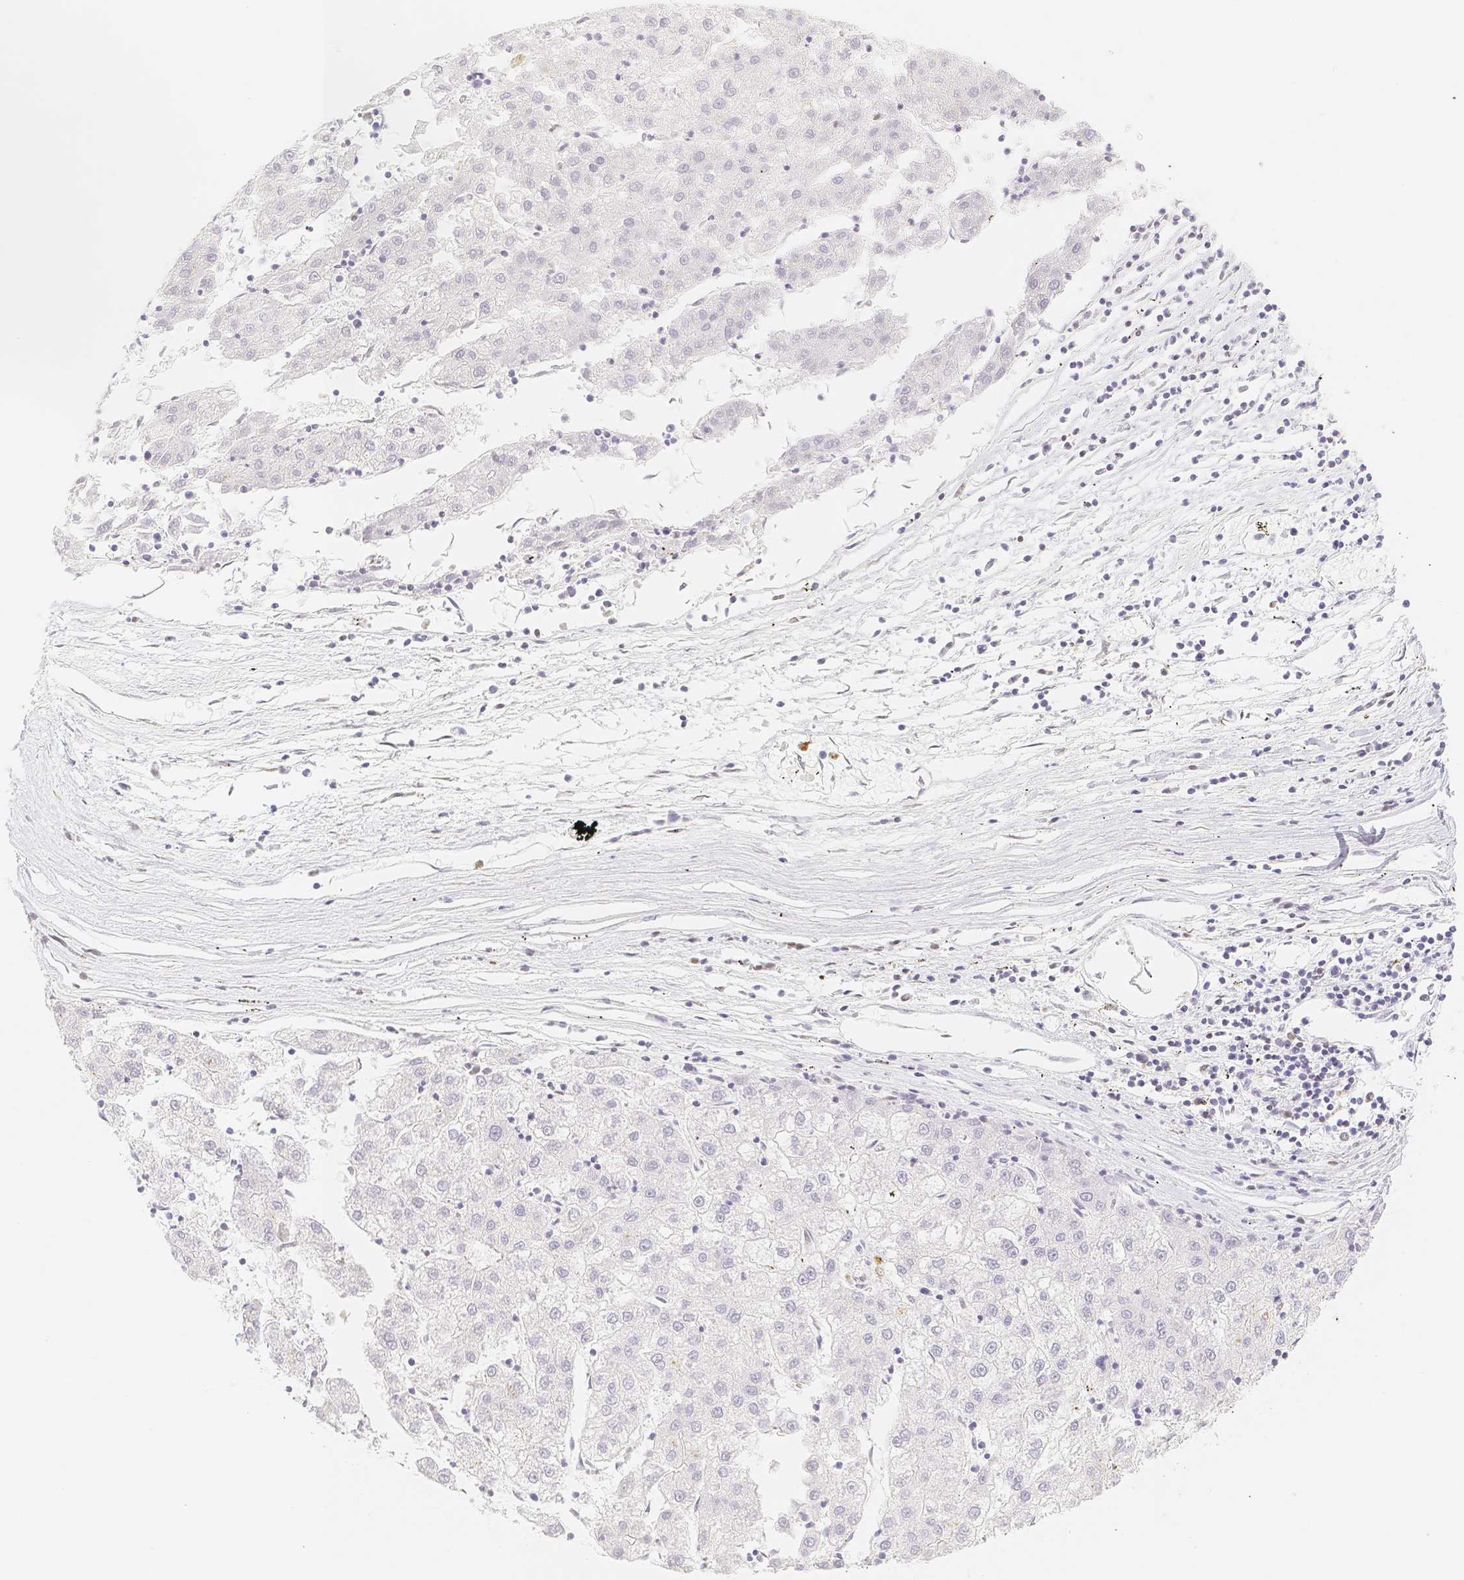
{"staining": {"intensity": "negative", "quantity": "none", "location": "none"}, "tissue": "liver cancer", "cell_type": "Tumor cells", "image_type": "cancer", "snomed": [{"axis": "morphology", "description": "Carcinoma, Hepatocellular, NOS"}, {"axis": "topography", "description": "Liver"}], "caption": "Immunohistochemical staining of liver cancer reveals no significant positivity in tumor cells.", "gene": "PADI4", "patient": {"sex": "male", "age": 72}}